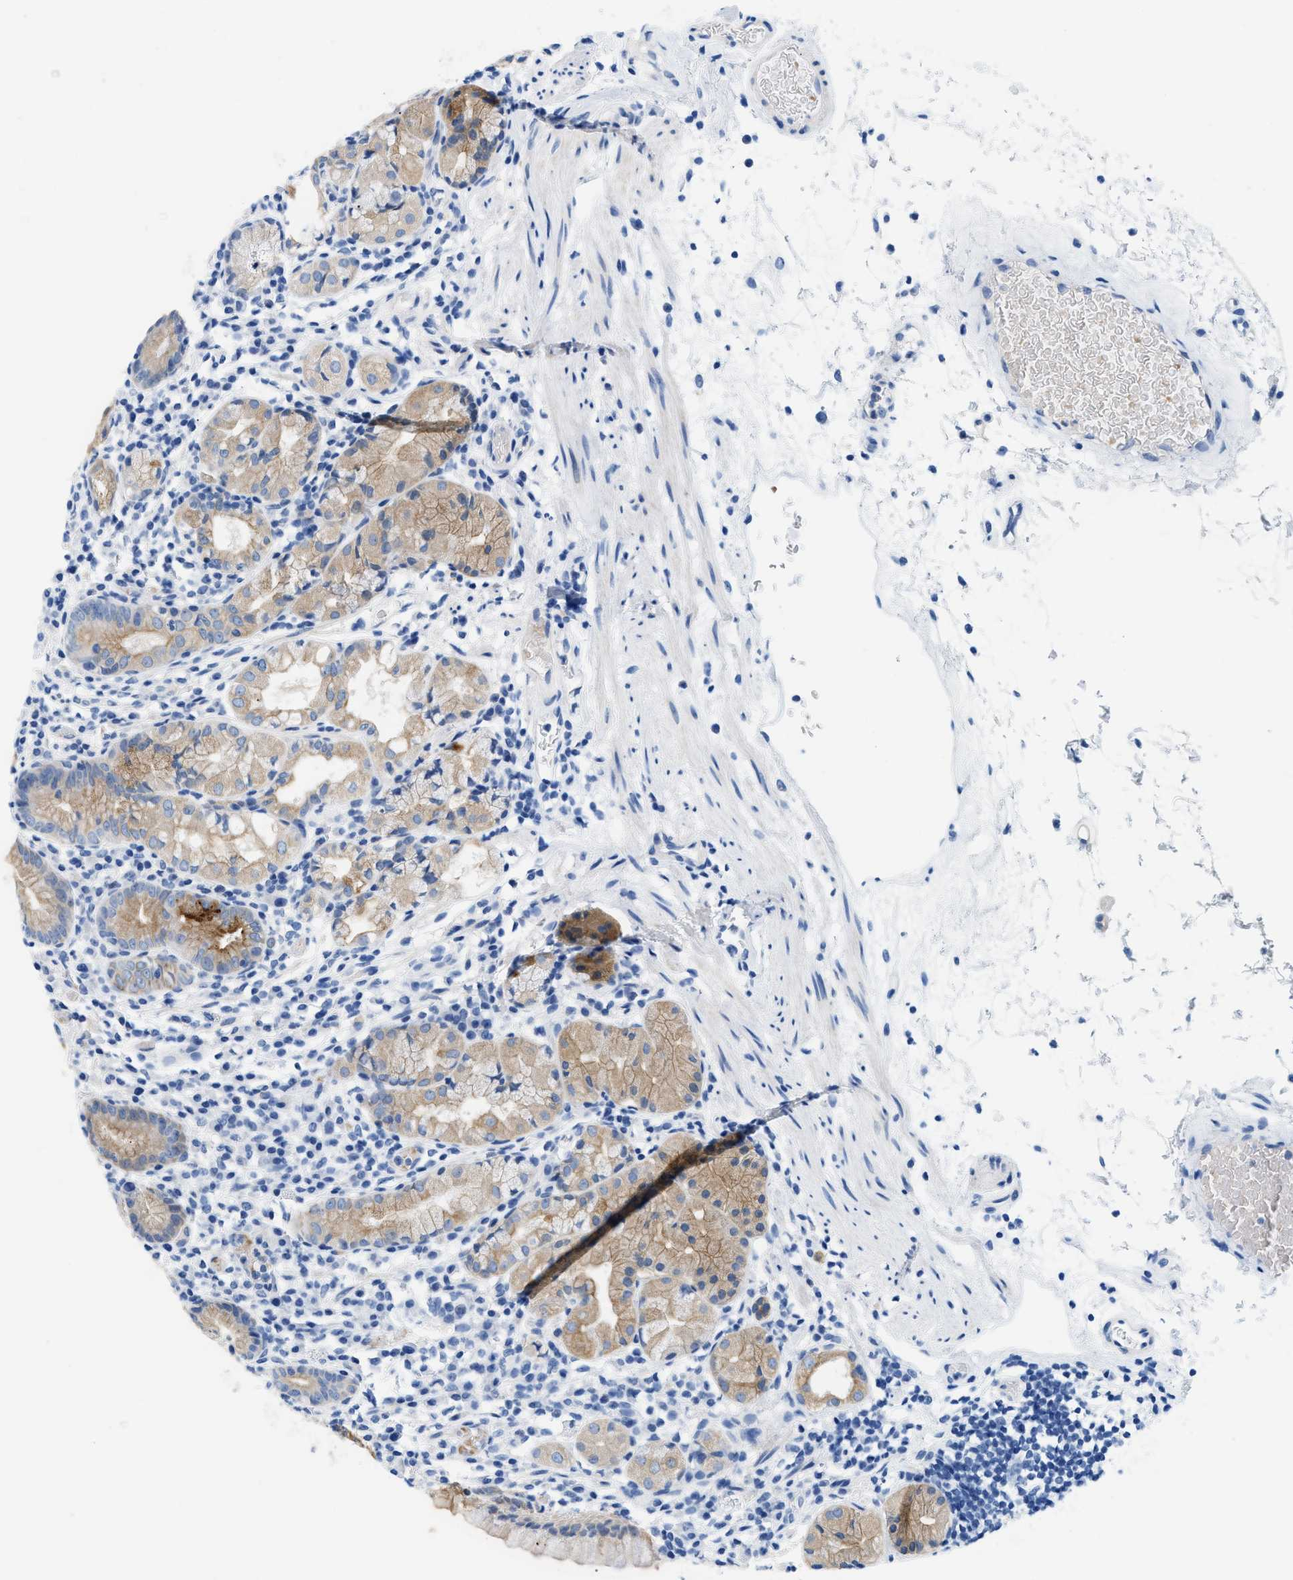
{"staining": {"intensity": "moderate", "quantity": ">75%", "location": "cytoplasmic/membranous"}, "tissue": "stomach", "cell_type": "Glandular cells", "image_type": "normal", "snomed": [{"axis": "morphology", "description": "Normal tissue, NOS"}, {"axis": "topography", "description": "Stomach"}, {"axis": "topography", "description": "Stomach, lower"}], "caption": "Human stomach stained for a protein (brown) reveals moderate cytoplasmic/membranous positive staining in approximately >75% of glandular cells.", "gene": "BPGM", "patient": {"sex": "female", "age": 75}}